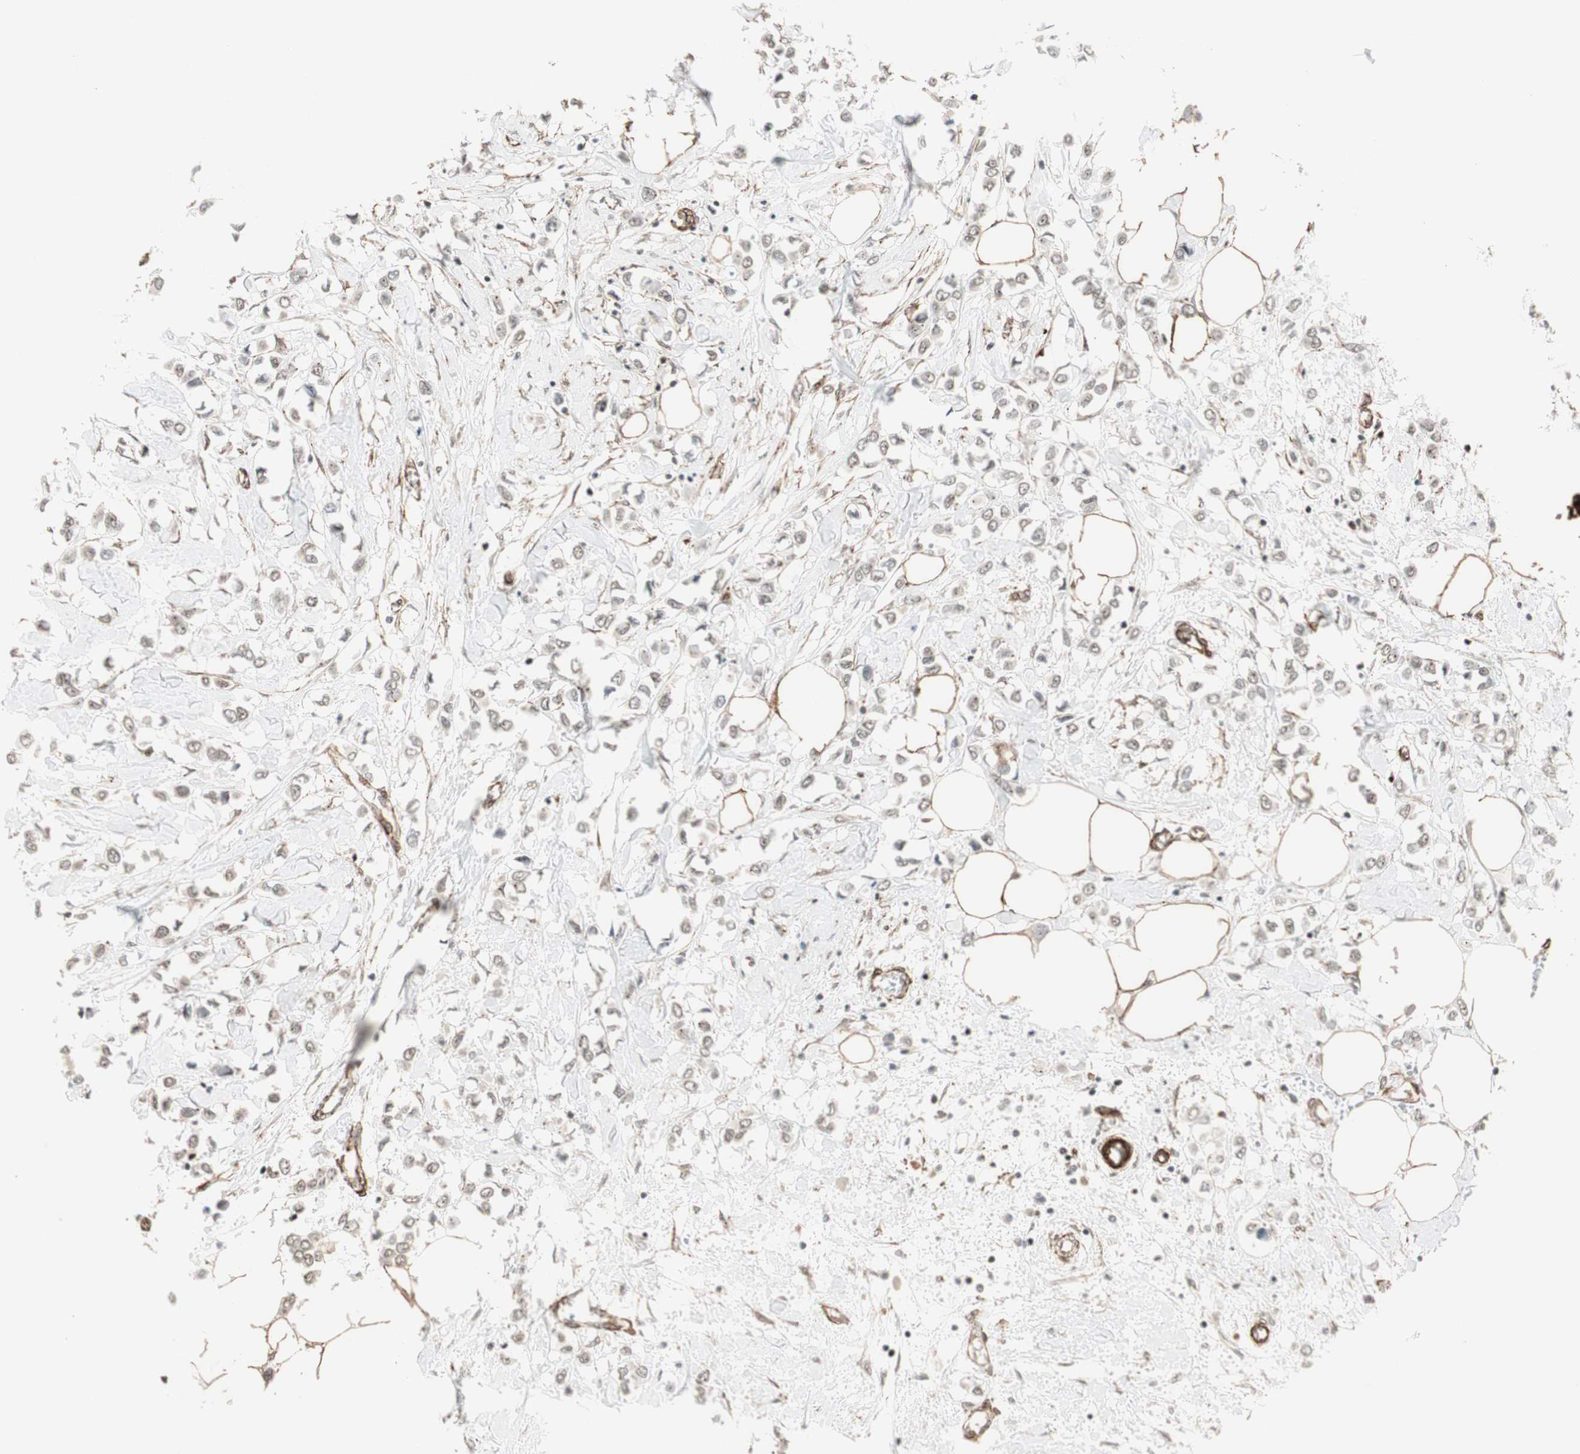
{"staining": {"intensity": "negative", "quantity": "none", "location": "none"}, "tissue": "breast cancer", "cell_type": "Tumor cells", "image_type": "cancer", "snomed": [{"axis": "morphology", "description": "Lobular carcinoma"}, {"axis": "topography", "description": "Breast"}], "caption": "Tumor cells are negative for protein expression in human breast cancer.", "gene": "CDK19", "patient": {"sex": "female", "age": 51}}